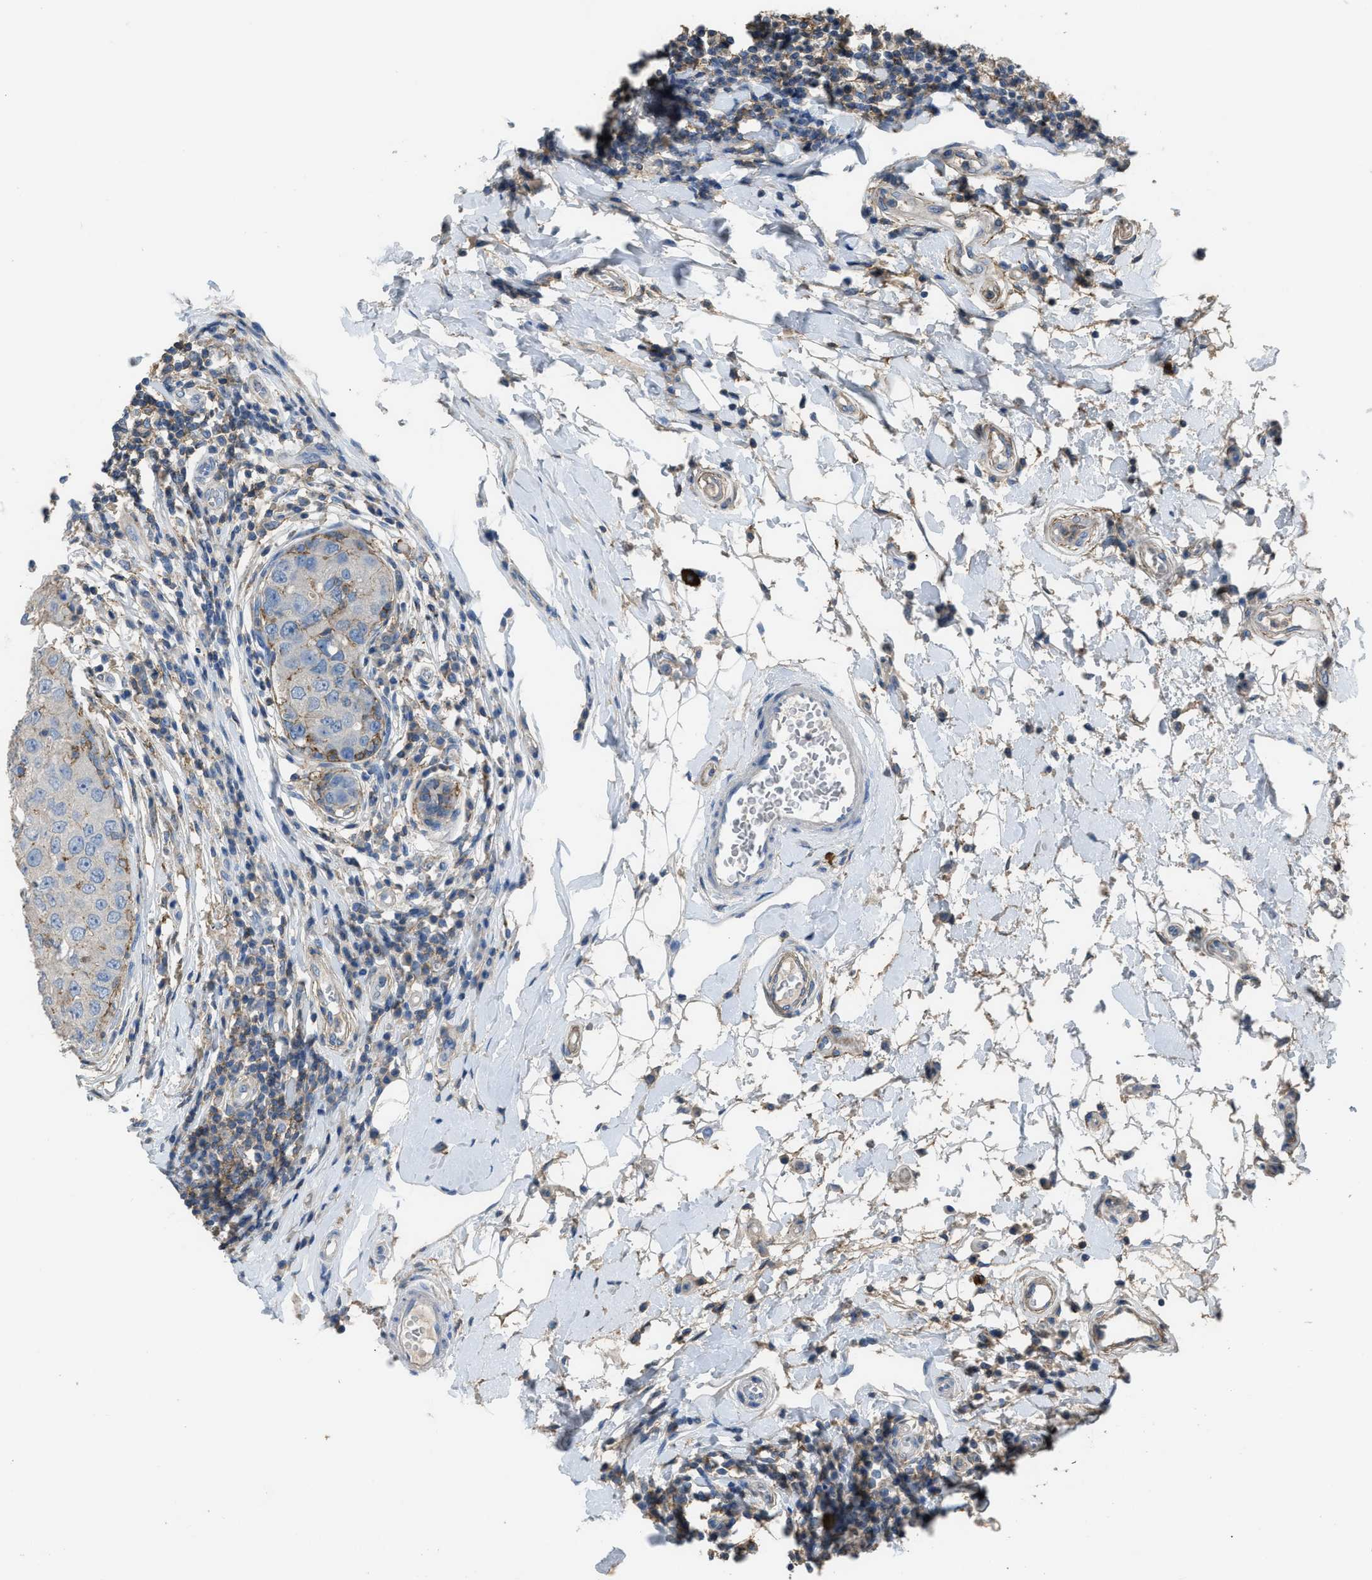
{"staining": {"intensity": "negative", "quantity": "none", "location": "none"}, "tissue": "breast cancer", "cell_type": "Tumor cells", "image_type": "cancer", "snomed": [{"axis": "morphology", "description": "Duct carcinoma"}, {"axis": "topography", "description": "Breast"}], "caption": "Tumor cells show no significant positivity in breast cancer.", "gene": "OR51E1", "patient": {"sex": "female", "age": 27}}